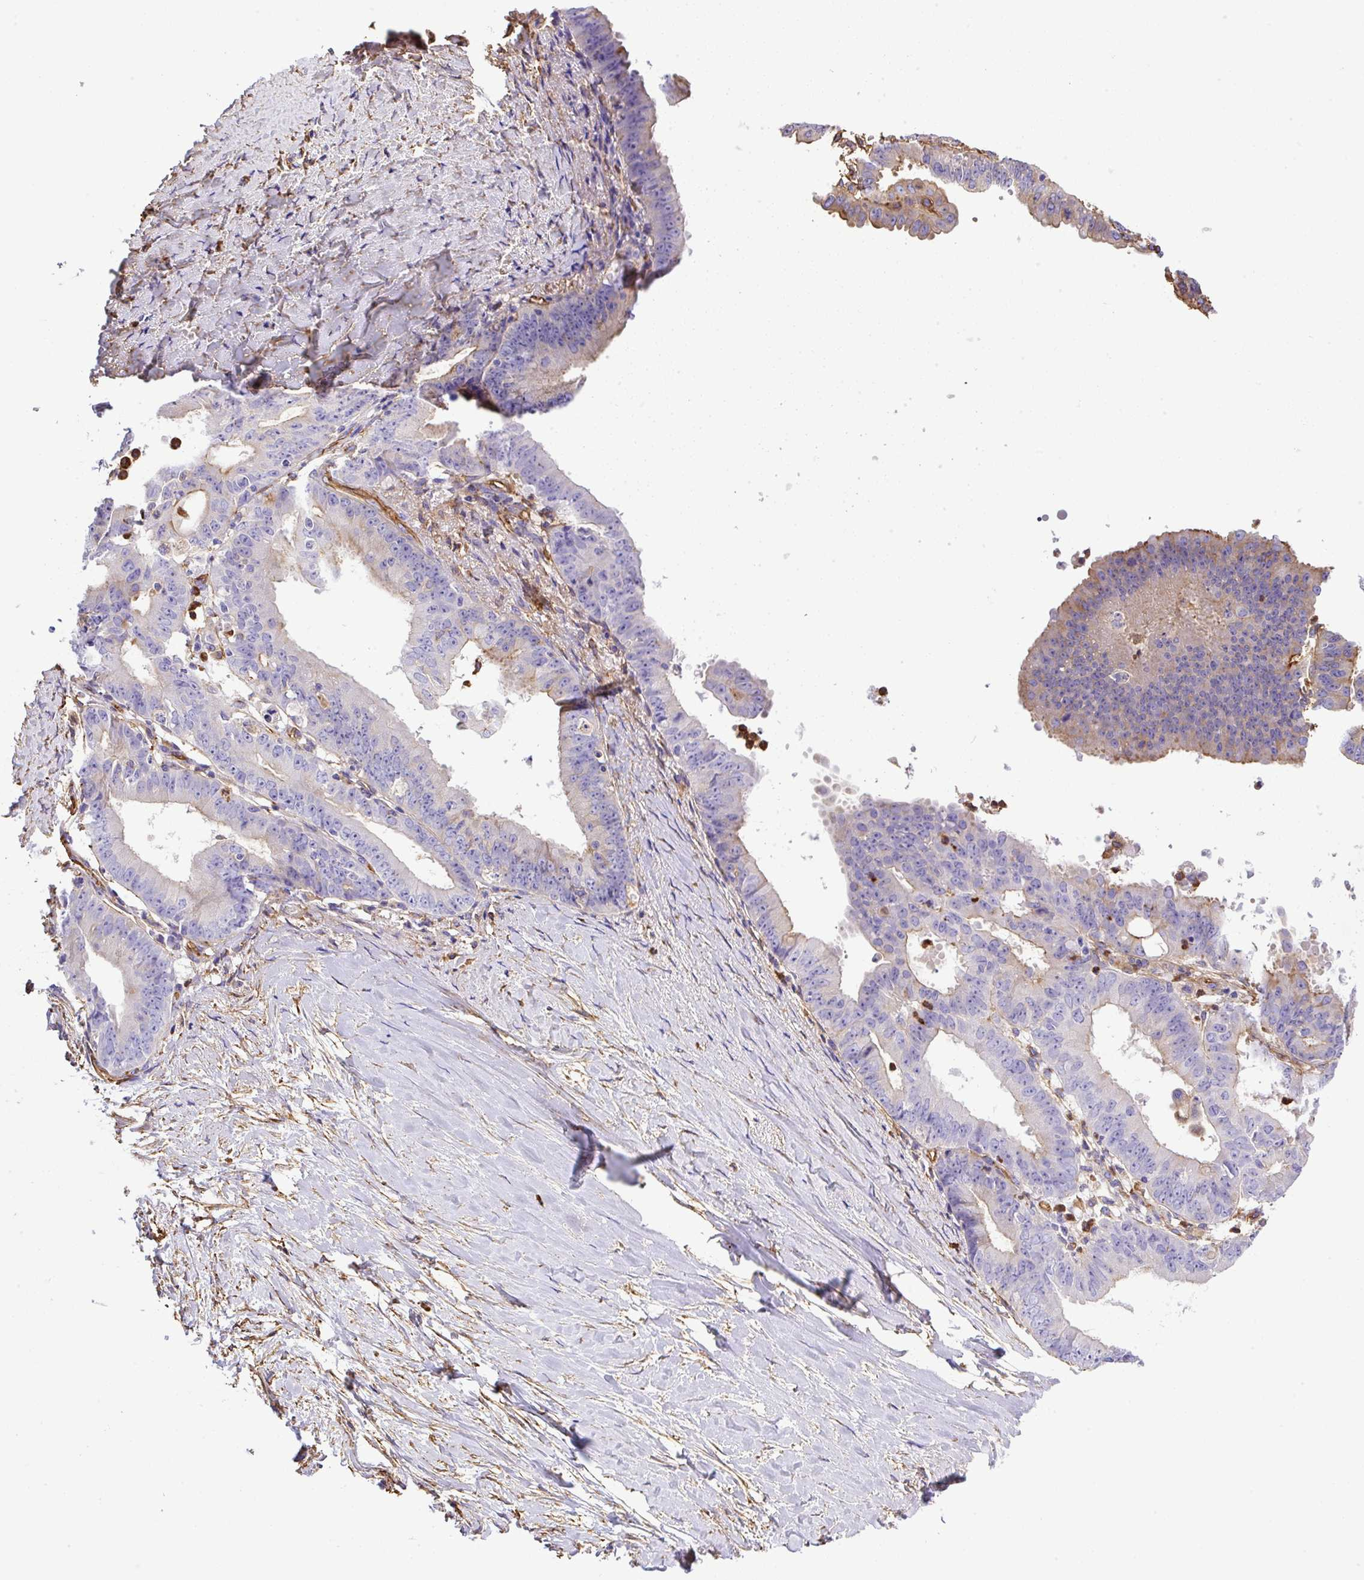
{"staining": {"intensity": "negative", "quantity": "none", "location": "none"}, "tissue": "ovarian cancer", "cell_type": "Tumor cells", "image_type": "cancer", "snomed": [{"axis": "morphology", "description": "Carcinoma, endometroid"}, {"axis": "topography", "description": "Ovary"}], "caption": "Protein analysis of ovarian cancer (endometroid carcinoma) displays no significant expression in tumor cells.", "gene": "MAGEB5", "patient": {"sex": "female", "age": 42}}